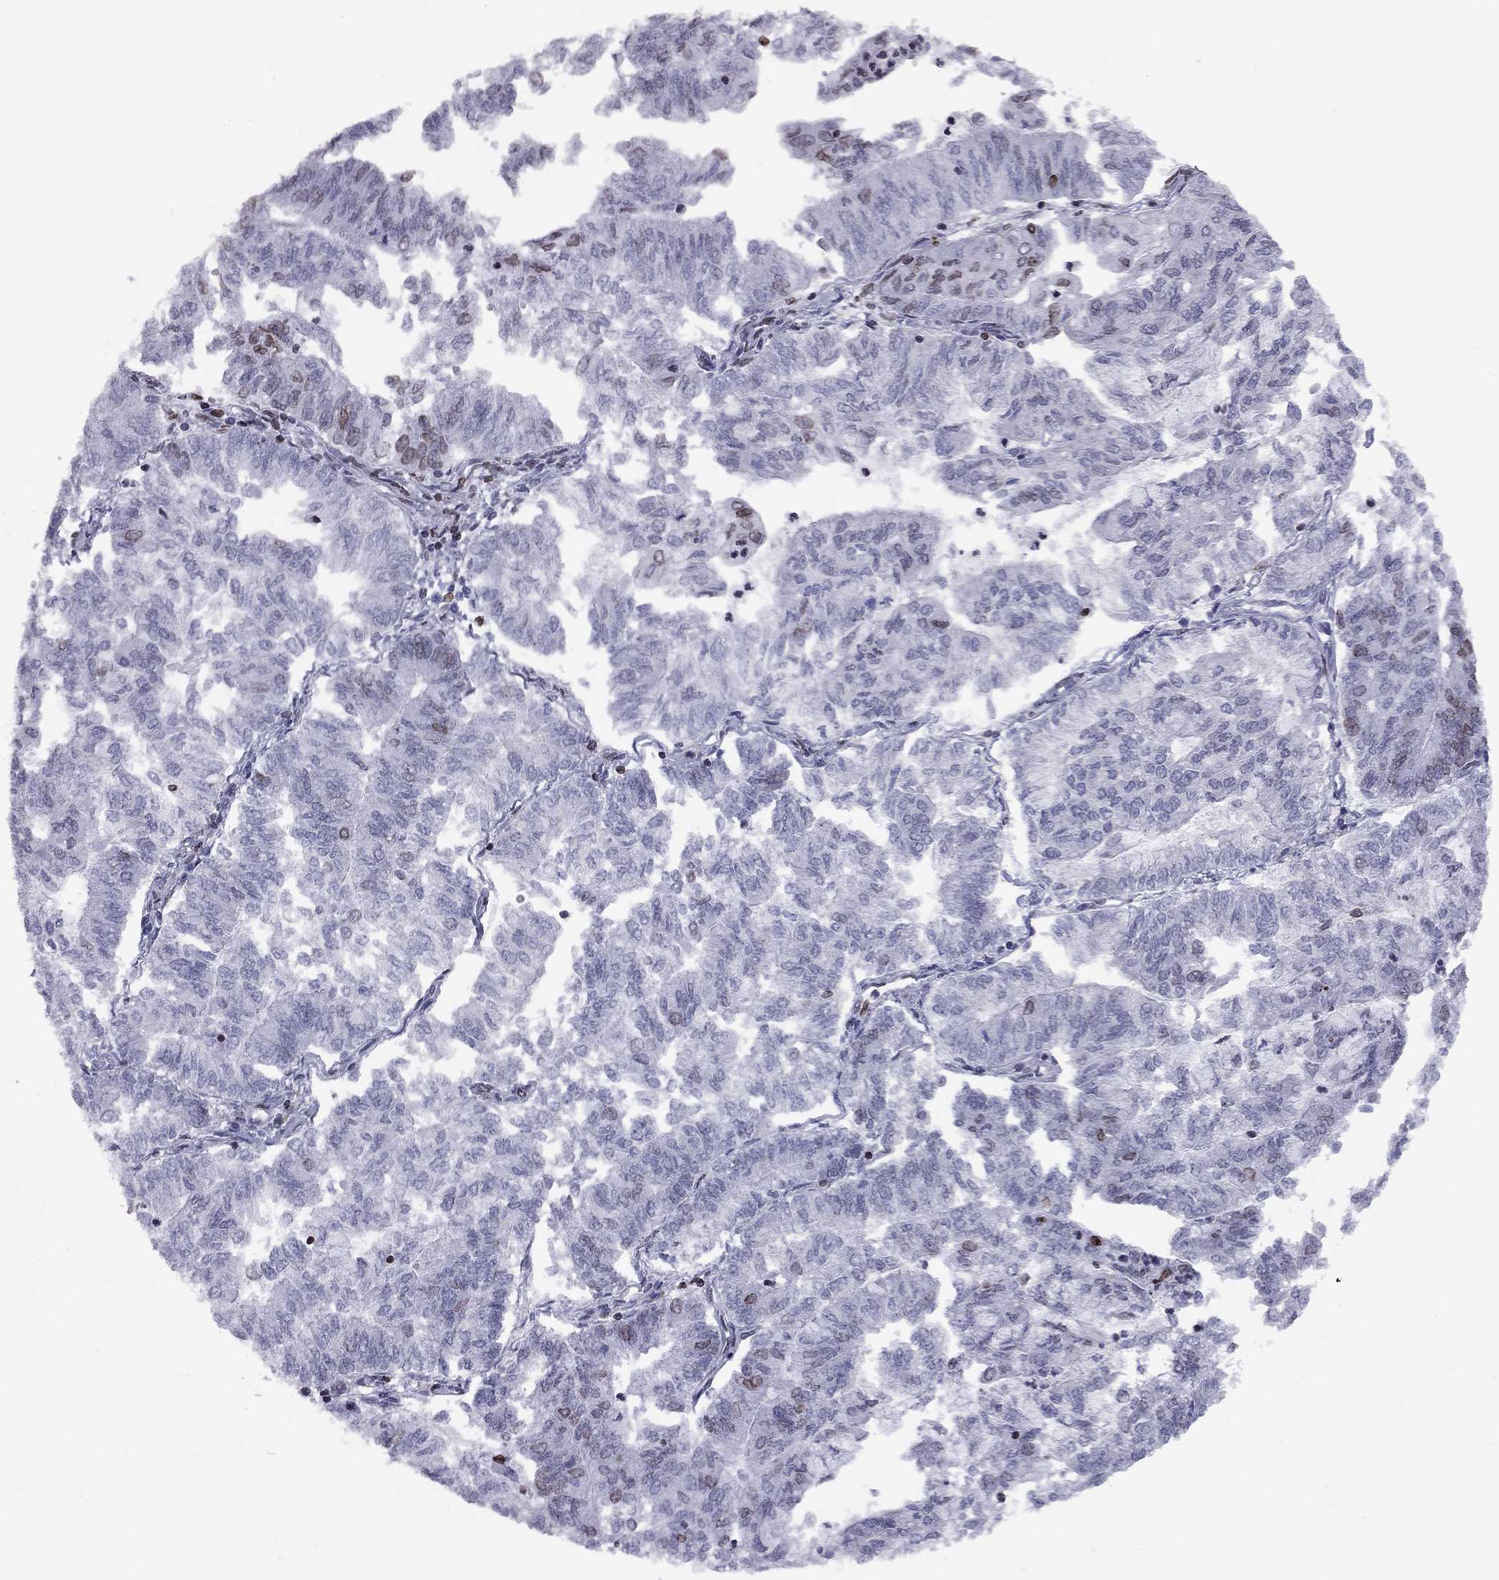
{"staining": {"intensity": "weak", "quantity": "<25%", "location": "cytoplasmic/membranous,nuclear"}, "tissue": "endometrial cancer", "cell_type": "Tumor cells", "image_type": "cancer", "snomed": [{"axis": "morphology", "description": "Adenocarcinoma, NOS"}, {"axis": "topography", "description": "Endometrium"}], "caption": "Immunohistochemistry of human endometrial cancer (adenocarcinoma) demonstrates no expression in tumor cells.", "gene": "ESPL1", "patient": {"sex": "female", "age": 59}}